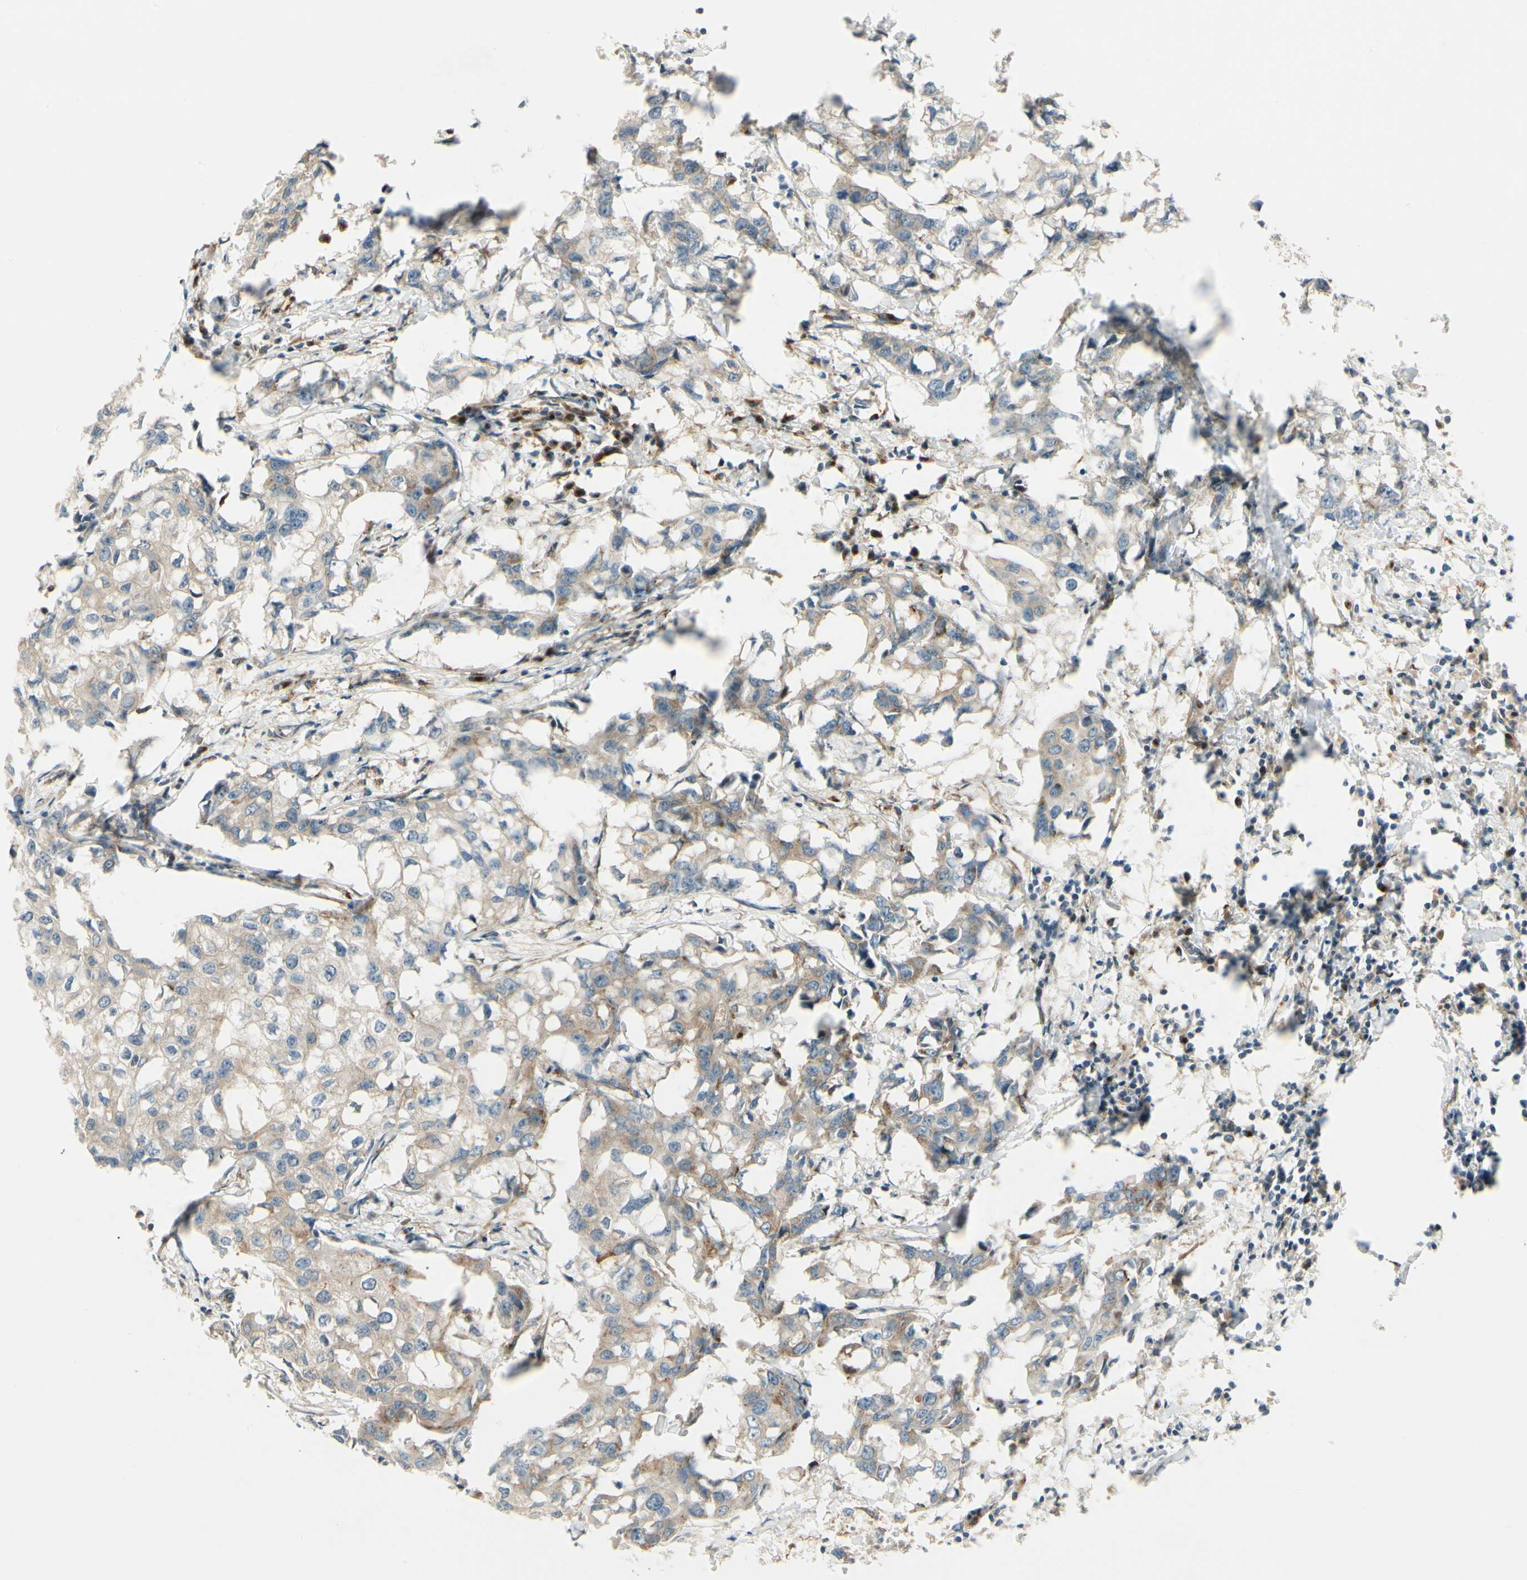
{"staining": {"intensity": "weak", "quantity": ">75%", "location": "cytoplasmic/membranous"}, "tissue": "breast cancer", "cell_type": "Tumor cells", "image_type": "cancer", "snomed": [{"axis": "morphology", "description": "Duct carcinoma"}, {"axis": "topography", "description": "Breast"}], "caption": "Brown immunohistochemical staining in breast intraductal carcinoma reveals weak cytoplasmic/membranous expression in about >75% of tumor cells.", "gene": "MANSC1", "patient": {"sex": "female", "age": 27}}